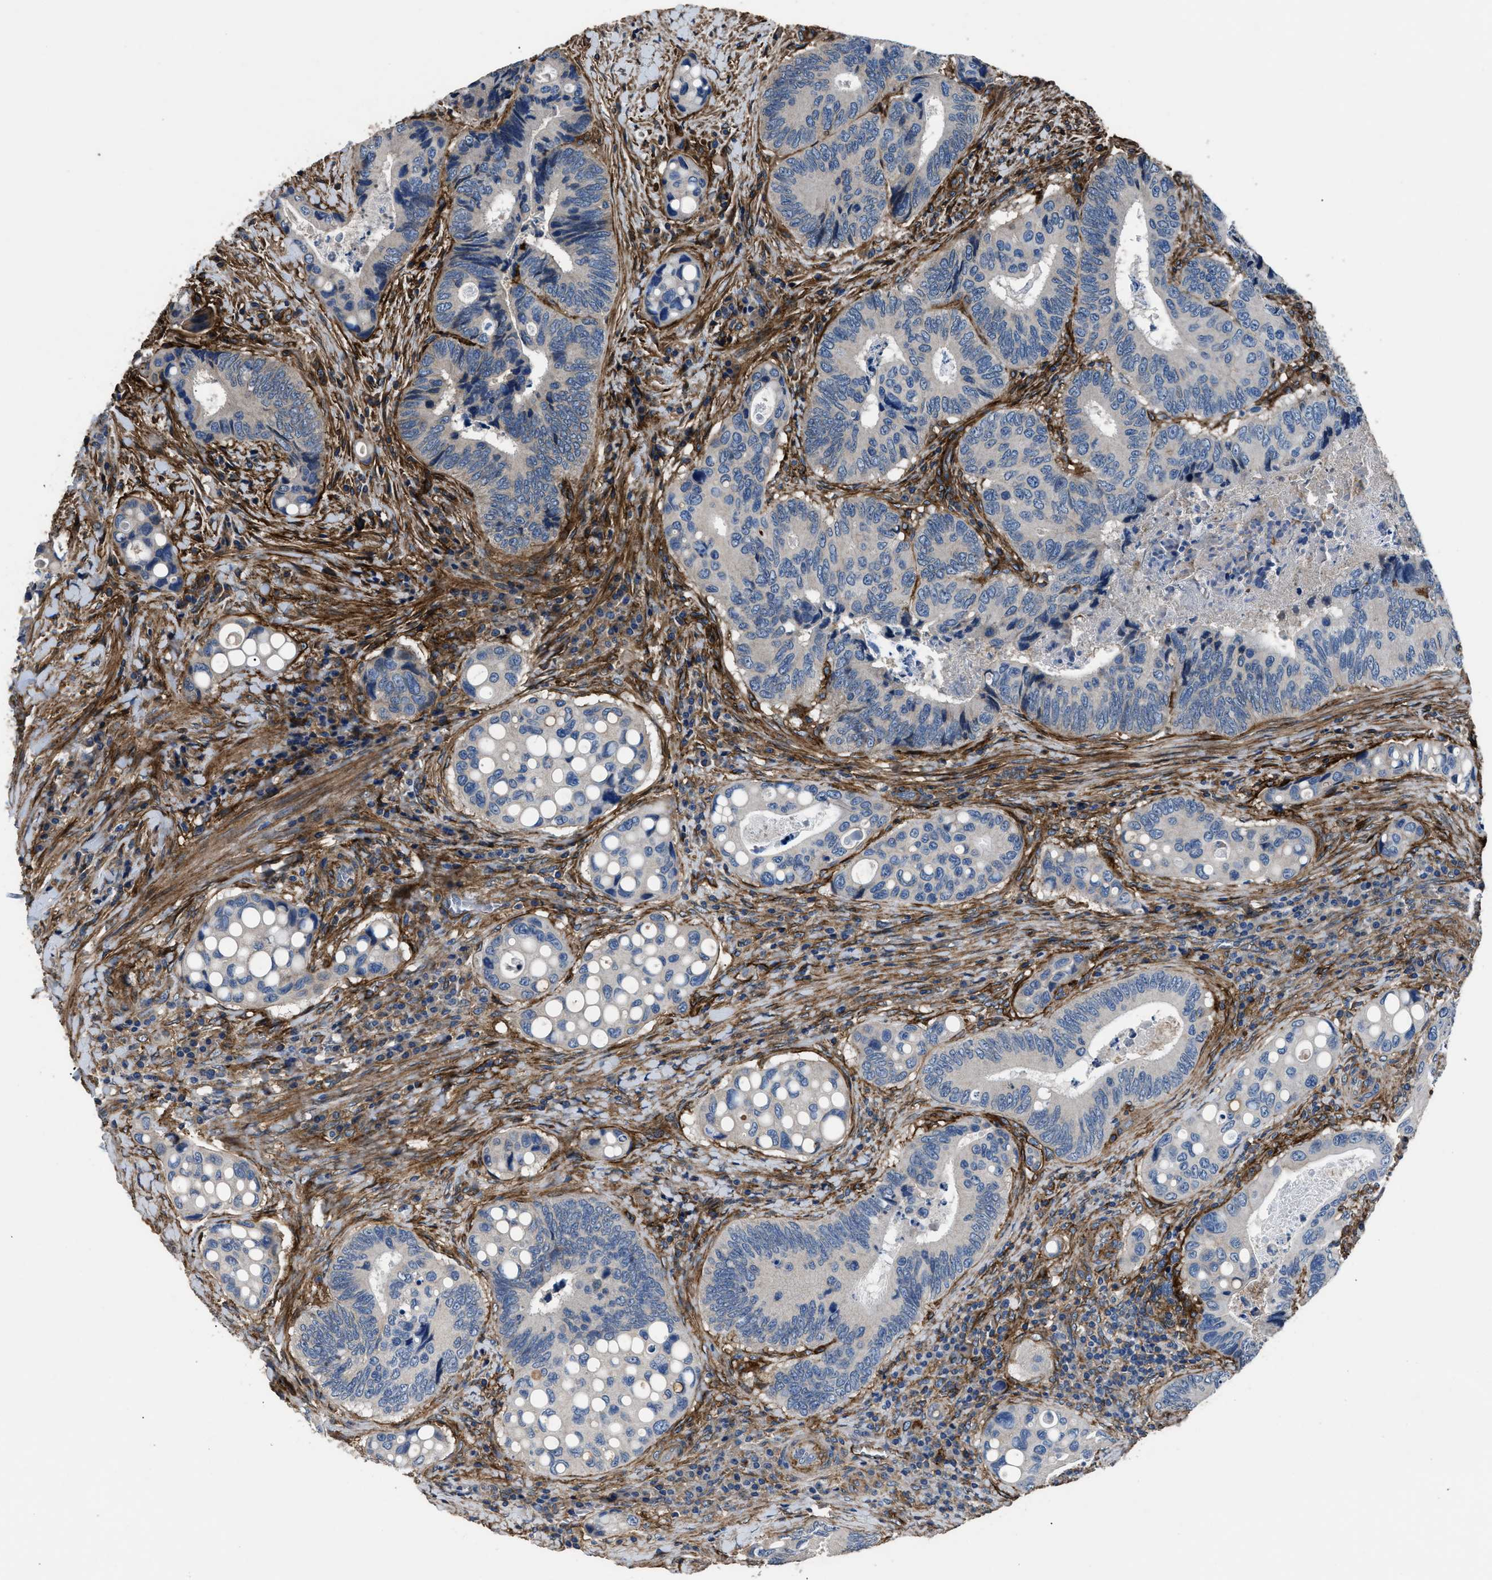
{"staining": {"intensity": "negative", "quantity": "none", "location": "none"}, "tissue": "colorectal cancer", "cell_type": "Tumor cells", "image_type": "cancer", "snomed": [{"axis": "morphology", "description": "Inflammation, NOS"}, {"axis": "morphology", "description": "Adenocarcinoma, NOS"}, {"axis": "topography", "description": "Colon"}], "caption": "This is an immunohistochemistry micrograph of human colorectal cancer. There is no expression in tumor cells.", "gene": "CD276", "patient": {"sex": "male", "age": 72}}